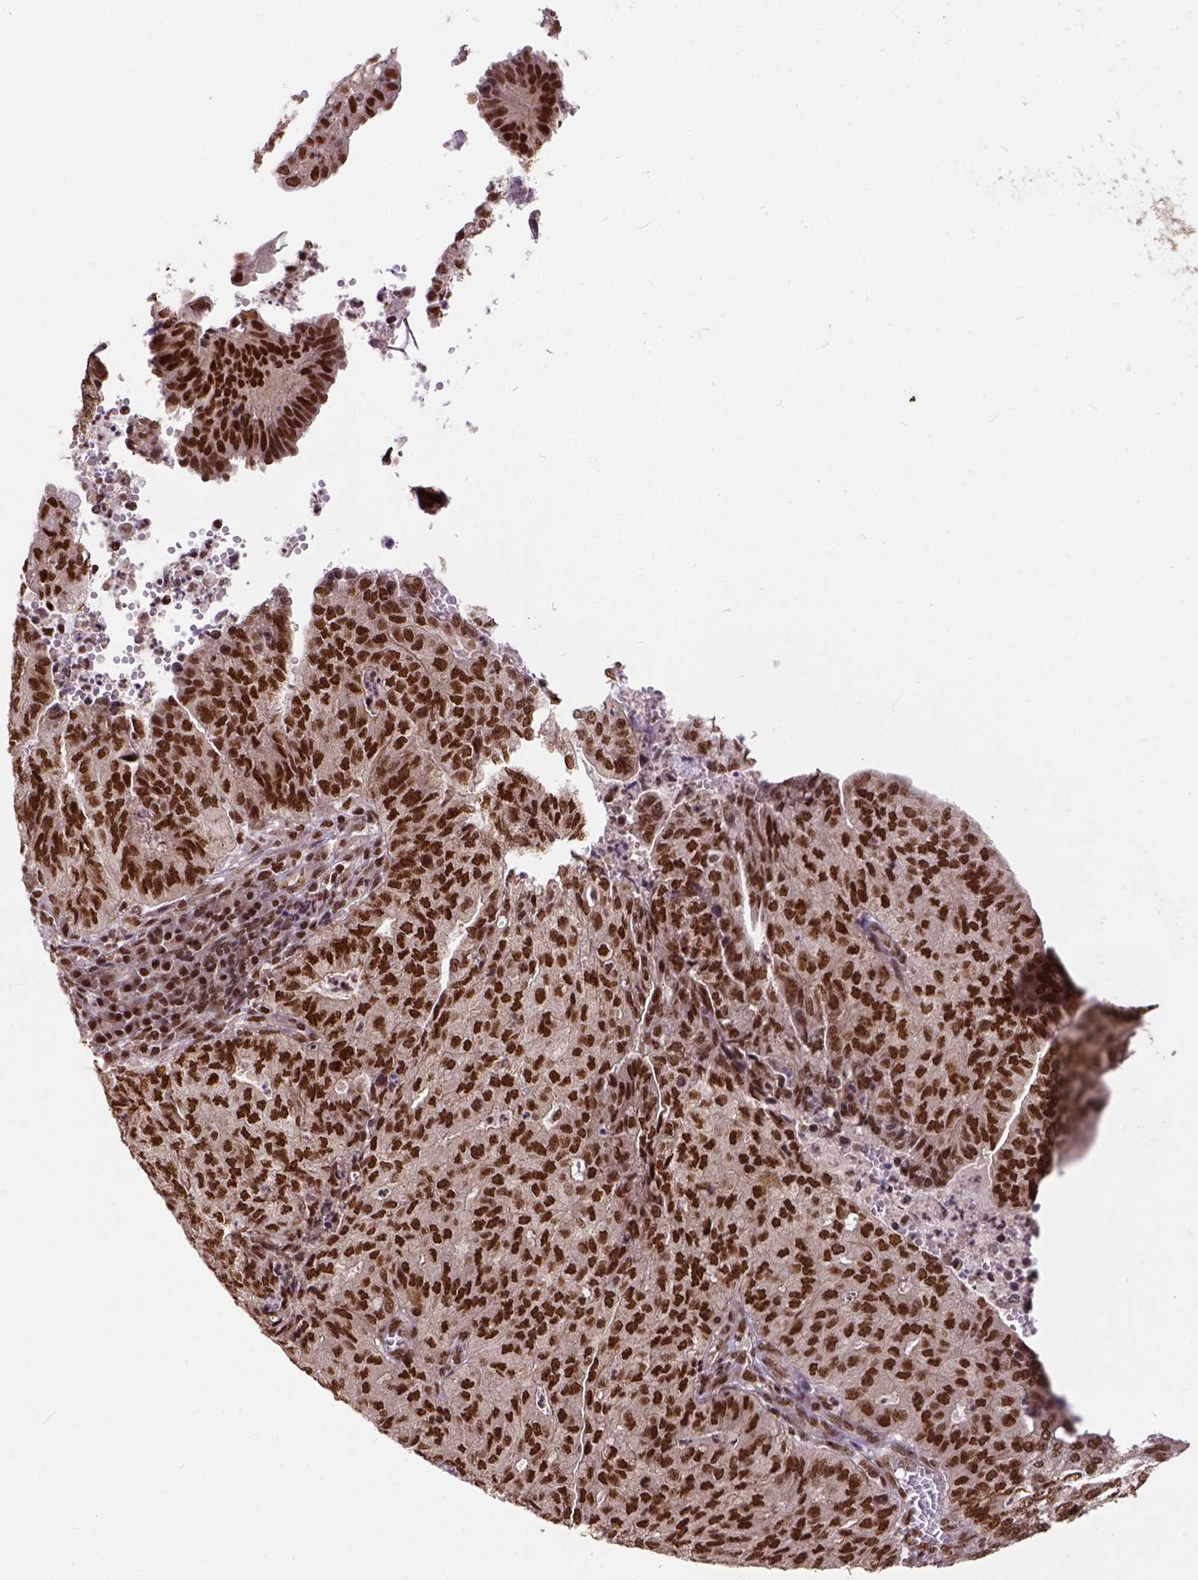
{"staining": {"intensity": "strong", "quantity": ">75%", "location": "nuclear"}, "tissue": "endometrial cancer", "cell_type": "Tumor cells", "image_type": "cancer", "snomed": [{"axis": "morphology", "description": "Adenocarcinoma, NOS"}, {"axis": "topography", "description": "Endometrium"}], "caption": "Immunohistochemistry (DAB) staining of human endometrial cancer (adenocarcinoma) shows strong nuclear protein expression in about >75% of tumor cells. The staining was performed using DAB (3,3'-diaminobenzidine), with brown indicating positive protein expression. Nuclei are stained blue with hematoxylin.", "gene": "NACC1", "patient": {"sex": "female", "age": 82}}